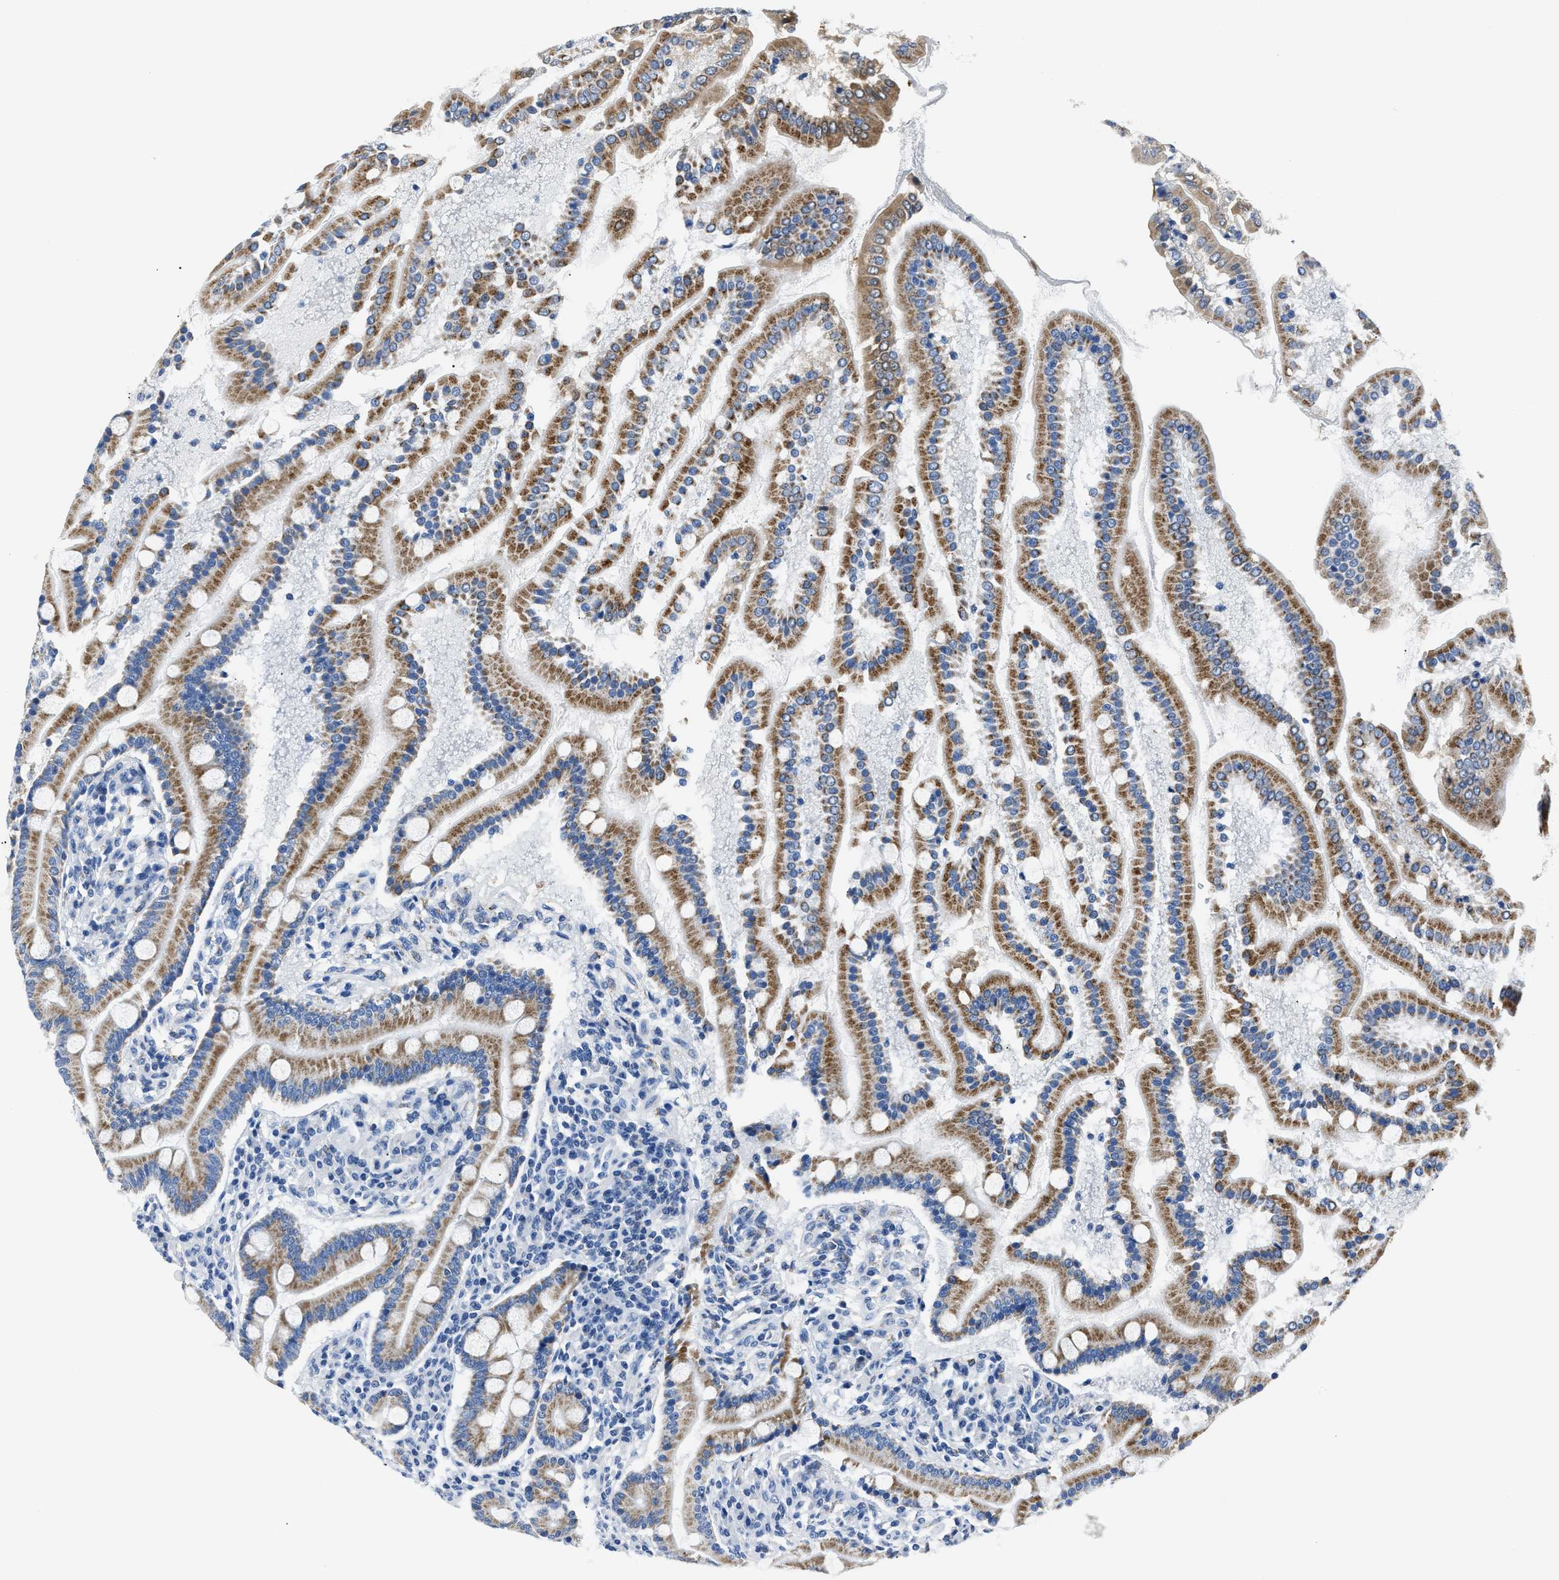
{"staining": {"intensity": "moderate", "quantity": ">75%", "location": "cytoplasmic/membranous"}, "tissue": "duodenum", "cell_type": "Glandular cells", "image_type": "normal", "snomed": [{"axis": "morphology", "description": "Normal tissue, NOS"}, {"axis": "topography", "description": "Duodenum"}], "caption": "Protein staining shows moderate cytoplasmic/membranous positivity in about >75% of glandular cells in benign duodenum.", "gene": "AMACR", "patient": {"sex": "male", "age": 50}}